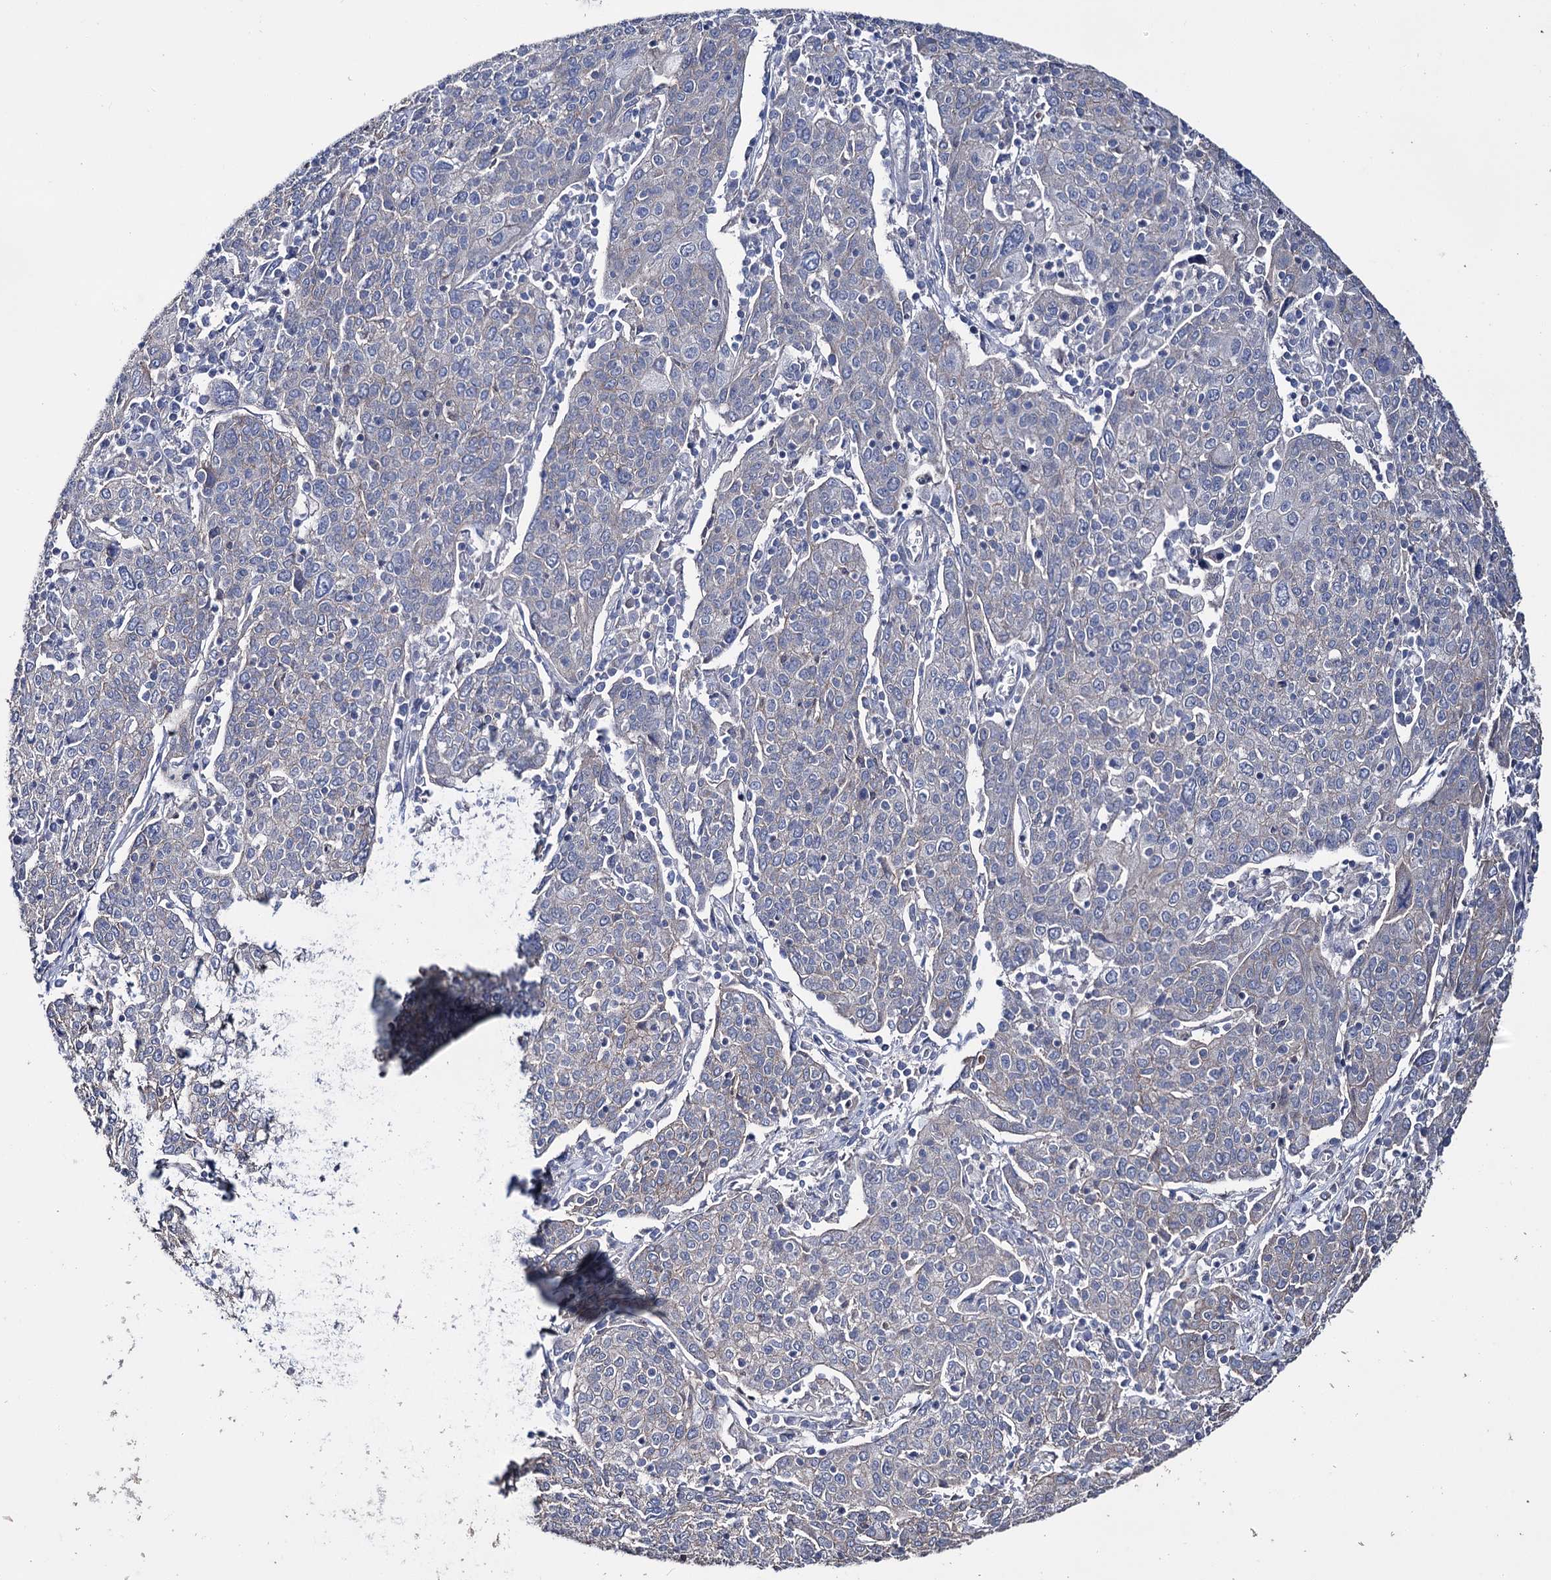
{"staining": {"intensity": "negative", "quantity": "none", "location": "none"}, "tissue": "cervical cancer", "cell_type": "Tumor cells", "image_type": "cancer", "snomed": [{"axis": "morphology", "description": "Squamous cell carcinoma, NOS"}, {"axis": "topography", "description": "Cervix"}], "caption": "Protein analysis of cervical cancer exhibits no significant expression in tumor cells.", "gene": "EPB41L5", "patient": {"sex": "female", "age": 67}}